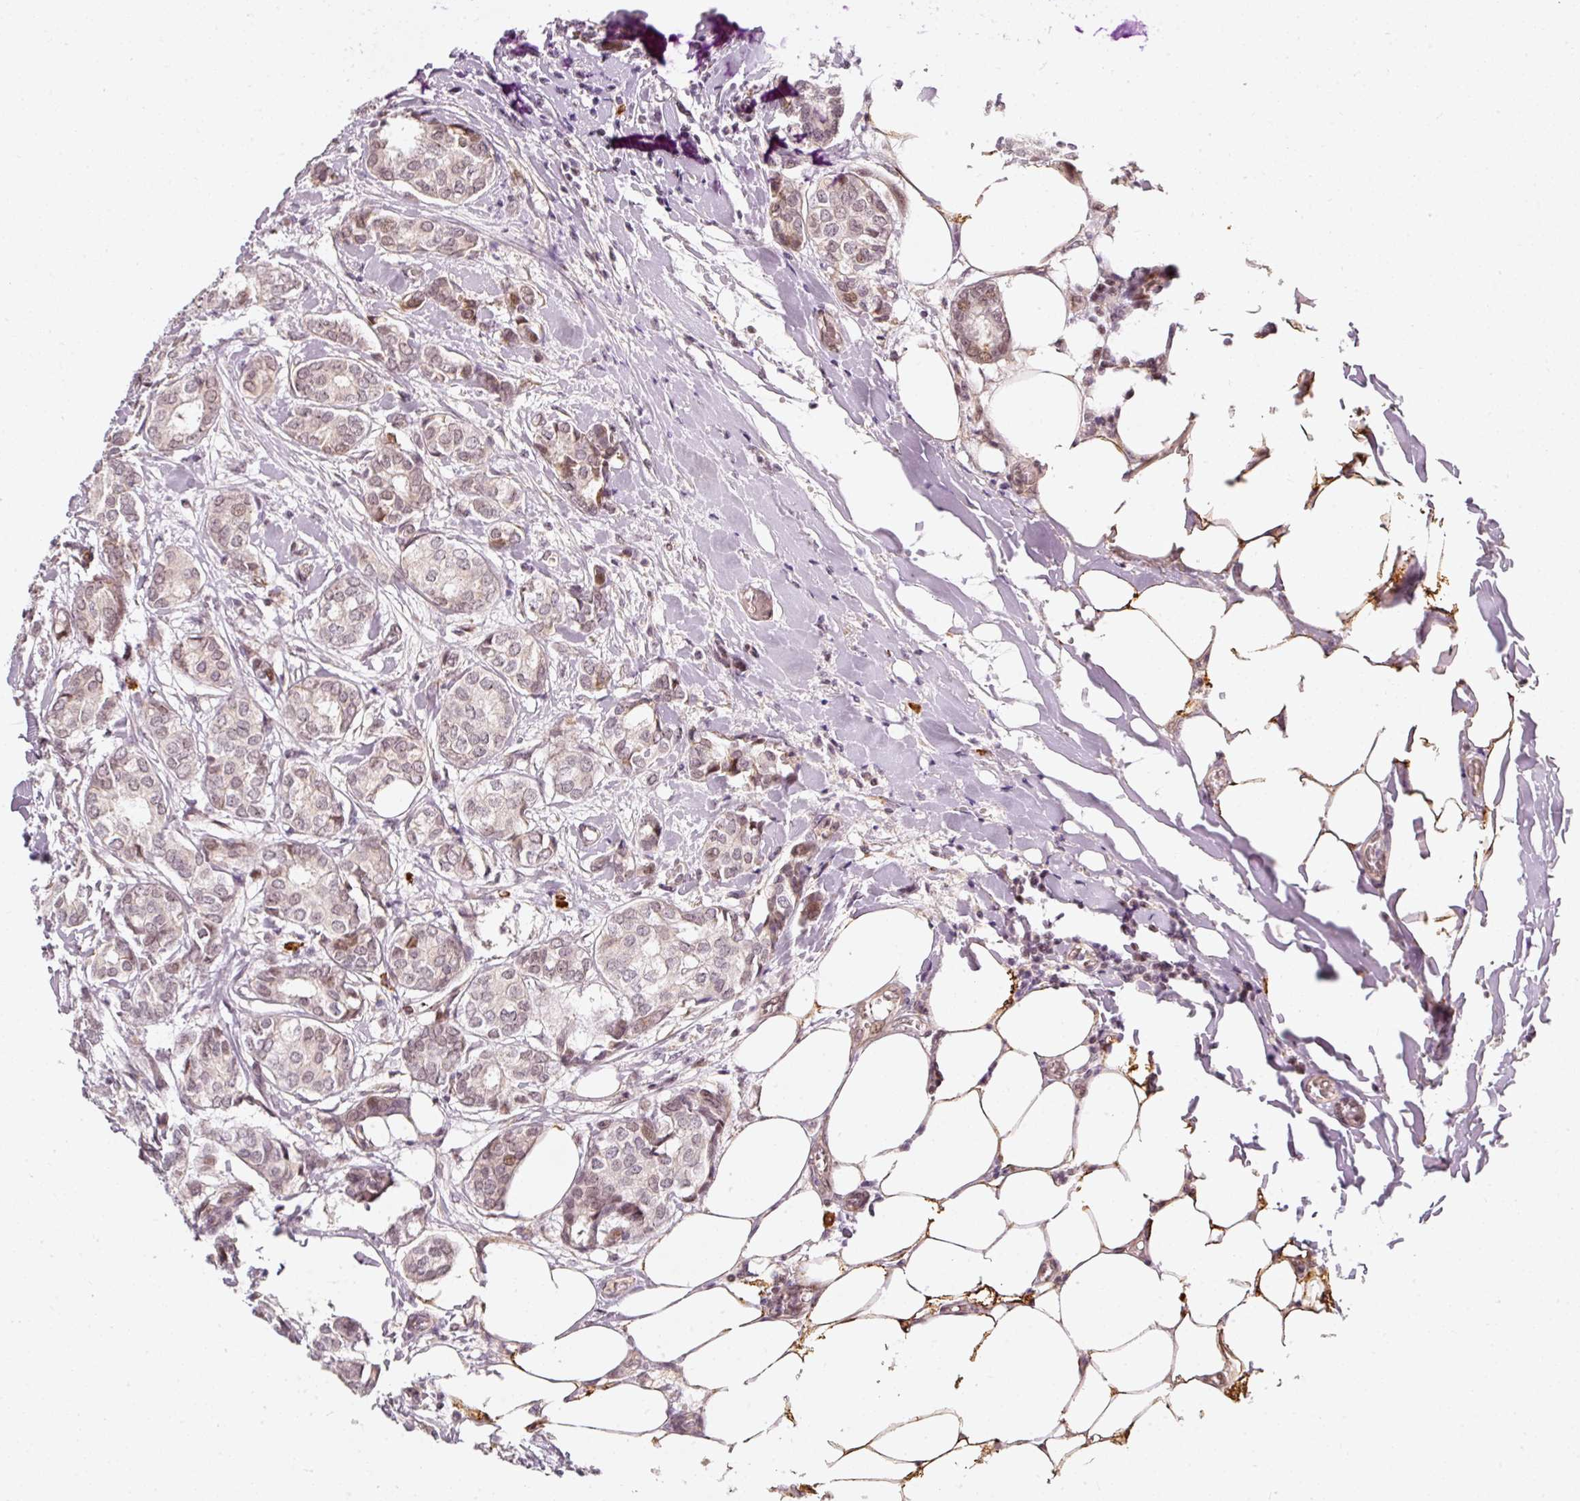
{"staining": {"intensity": "weak", "quantity": "25%-75%", "location": "nuclear"}, "tissue": "breast cancer", "cell_type": "Tumor cells", "image_type": "cancer", "snomed": [{"axis": "morphology", "description": "Duct carcinoma"}, {"axis": "topography", "description": "Breast"}], "caption": "Breast cancer was stained to show a protein in brown. There is low levels of weak nuclear expression in approximately 25%-75% of tumor cells.", "gene": "MXRA8", "patient": {"sex": "female", "age": 73}}